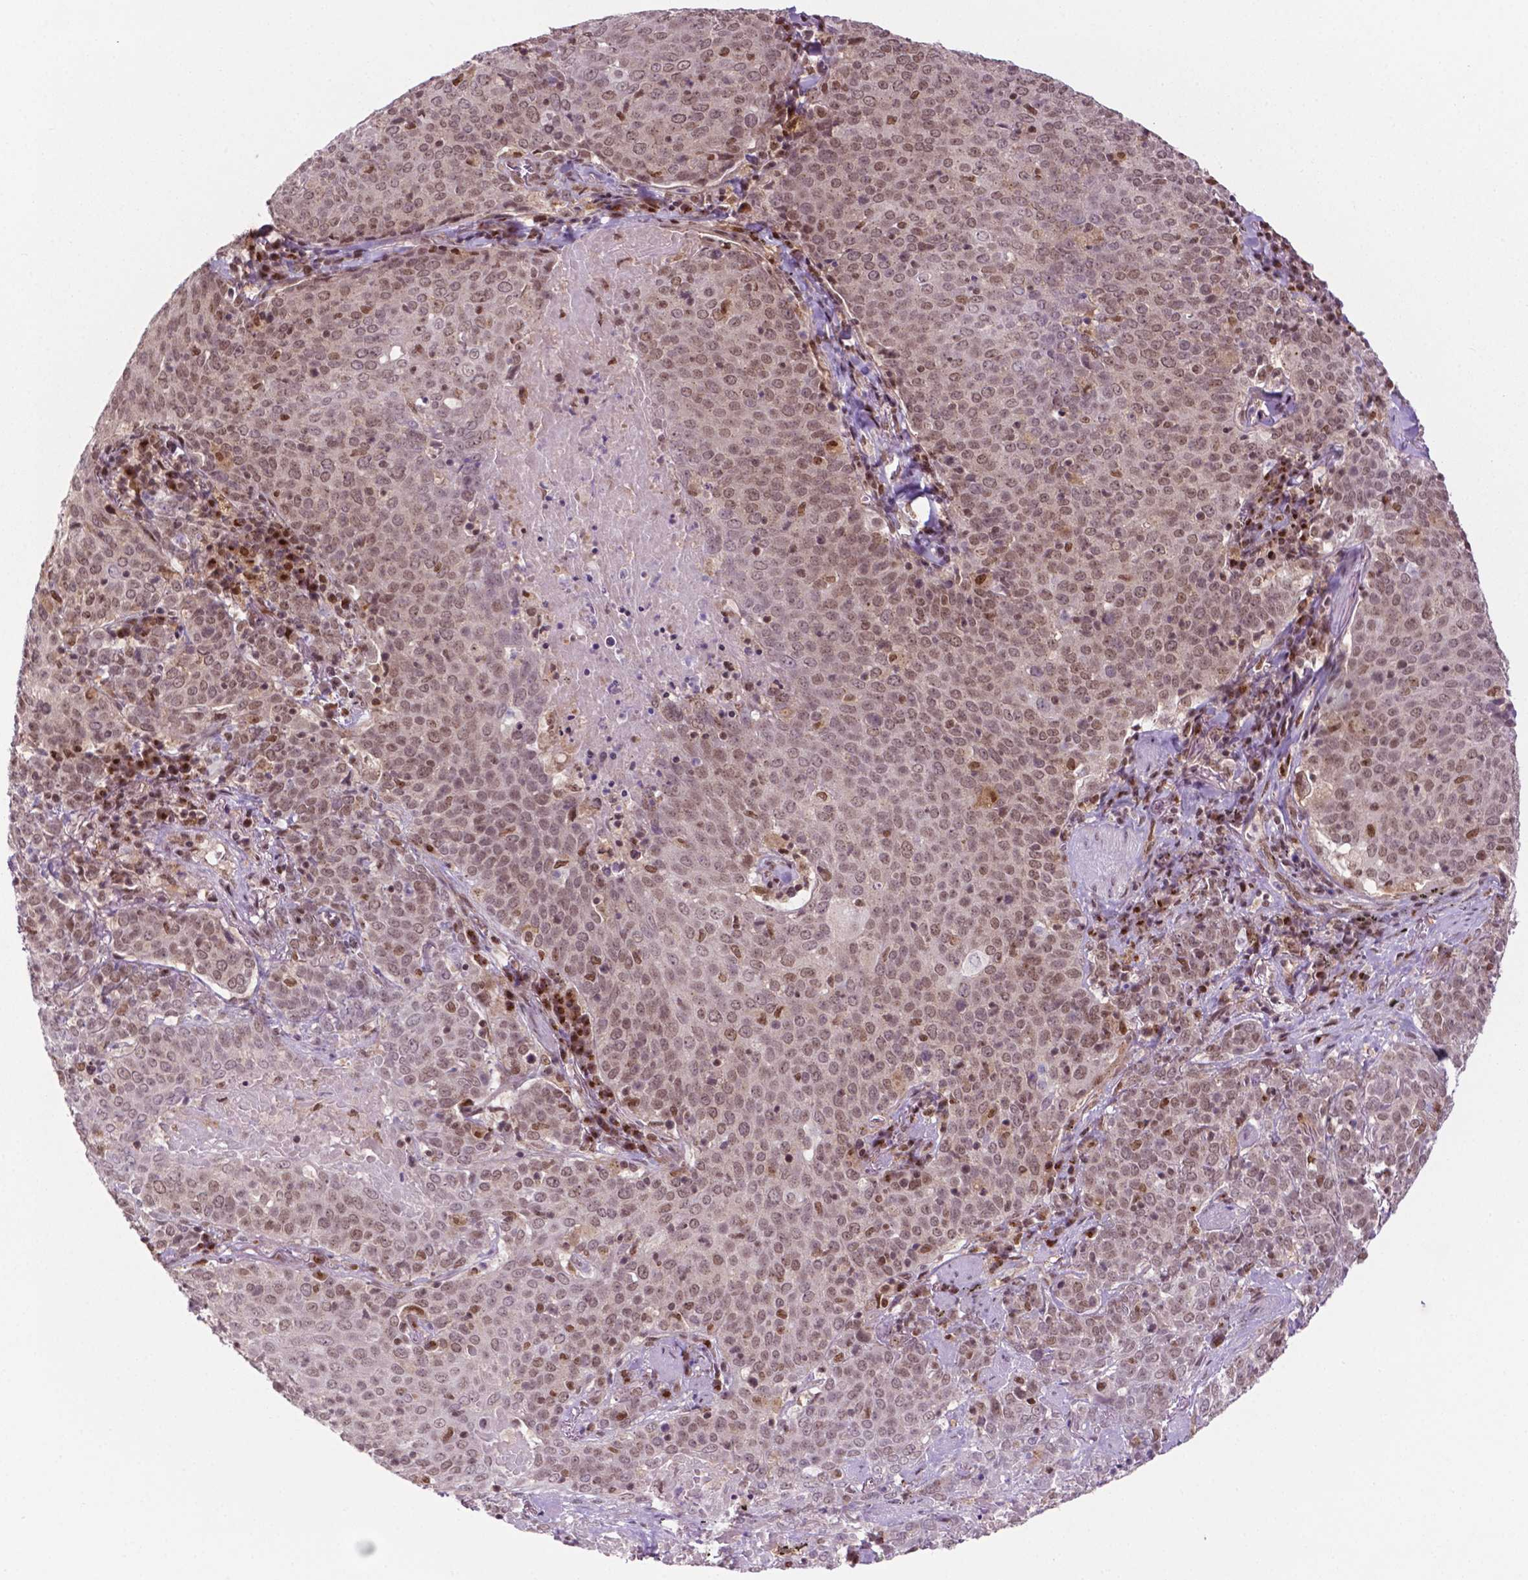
{"staining": {"intensity": "moderate", "quantity": ">75%", "location": "nuclear"}, "tissue": "lung cancer", "cell_type": "Tumor cells", "image_type": "cancer", "snomed": [{"axis": "morphology", "description": "Squamous cell carcinoma, NOS"}, {"axis": "topography", "description": "Lung"}], "caption": "IHC staining of lung squamous cell carcinoma, which shows medium levels of moderate nuclear expression in about >75% of tumor cells indicating moderate nuclear protein staining. The staining was performed using DAB (3,3'-diaminobenzidine) (brown) for protein detection and nuclei were counterstained in hematoxylin (blue).", "gene": "PER2", "patient": {"sex": "male", "age": 82}}